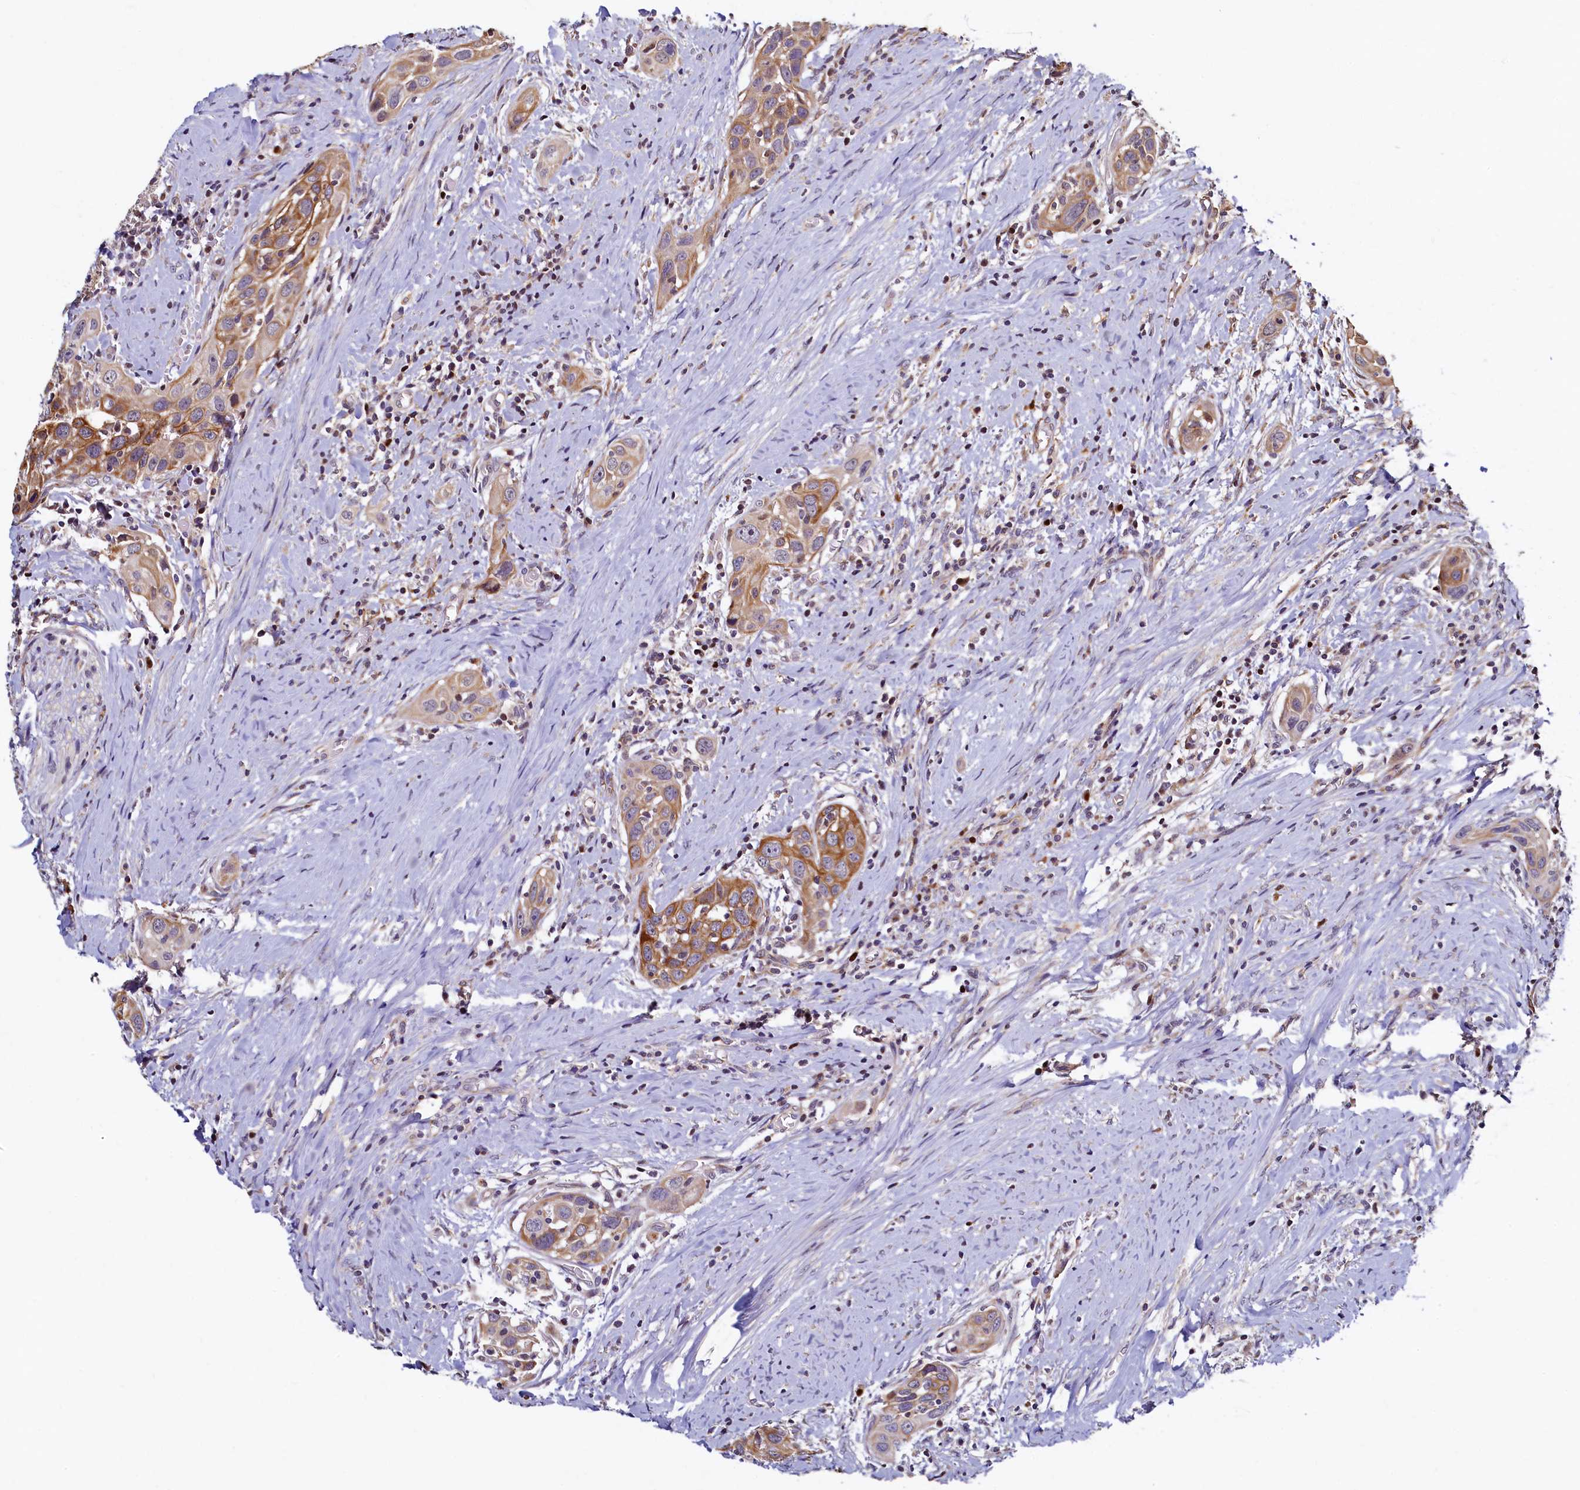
{"staining": {"intensity": "moderate", "quantity": ">75%", "location": "cytoplasmic/membranous"}, "tissue": "head and neck cancer", "cell_type": "Tumor cells", "image_type": "cancer", "snomed": [{"axis": "morphology", "description": "Squamous cell carcinoma, NOS"}, {"axis": "topography", "description": "Oral tissue"}, {"axis": "topography", "description": "Head-Neck"}], "caption": "IHC photomicrograph of neoplastic tissue: head and neck squamous cell carcinoma stained using IHC reveals medium levels of moderate protein expression localized specifically in the cytoplasmic/membranous of tumor cells, appearing as a cytoplasmic/membranous brown color.", "gene": "NCKAP5L", "patient": {"sex": "female", "age": 50}}